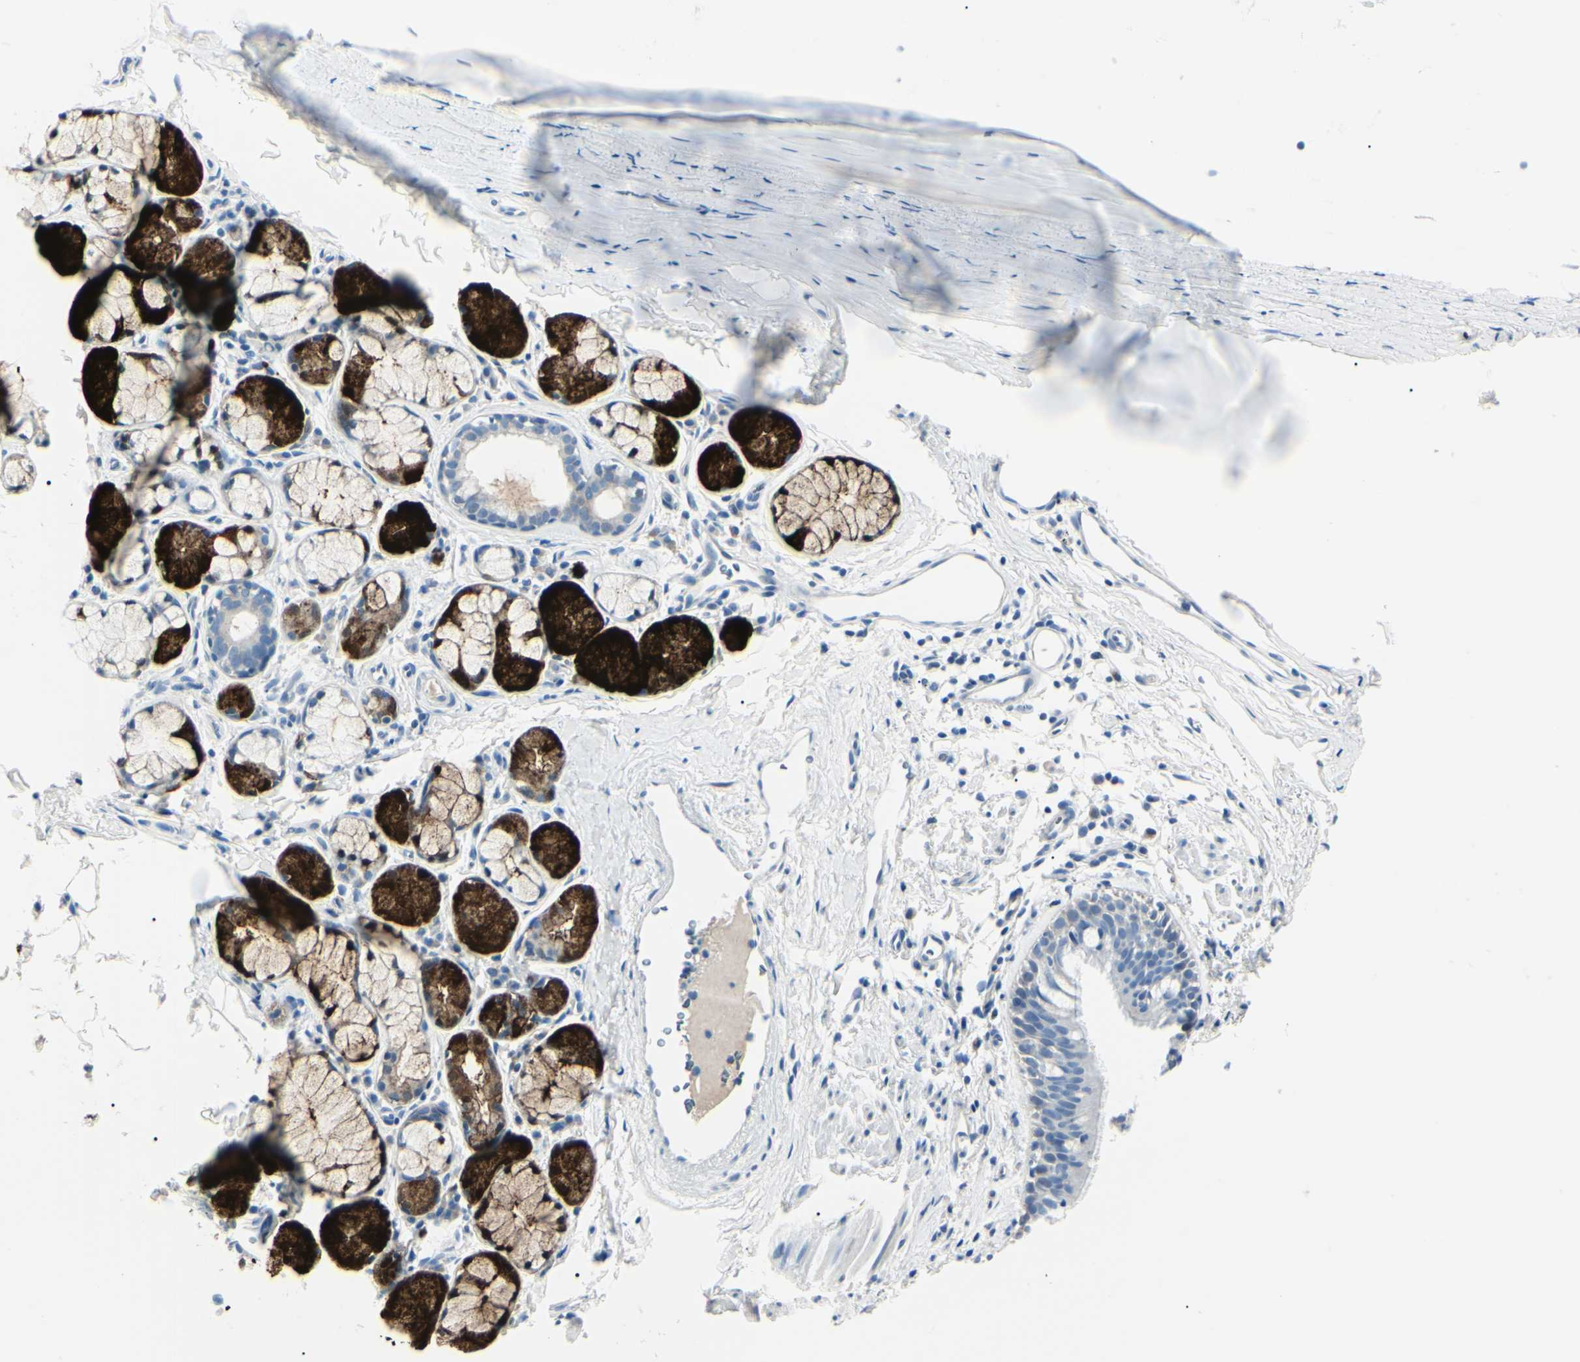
{"staining": {"intensity": "negative", "quantity": "none", "location": "none"}, "tissue": "bronchus", "cell_type": "Respiratory epithelial cells", "image_type": "normal", "snomed": [{"axis": "morphology", "description": "Normal tissue, NOS"}, {"axis": "morphology", "description": "Malignant melanoma, Metastatic site"}, {"axis": "topography", "description": "Bronchus"}, {"axis": "topography", "description": "Lung"}], "caption": "High power microscopy histopathology image of an IHC image of unremarkable bronchus, revealing no significant positivity in respiratory epithelial cells. (DAB (3,3'-diaminobenzidine) IHC, high magnification).", "gene": "CA2", "patient": {"sex": "male", "age": 64}}